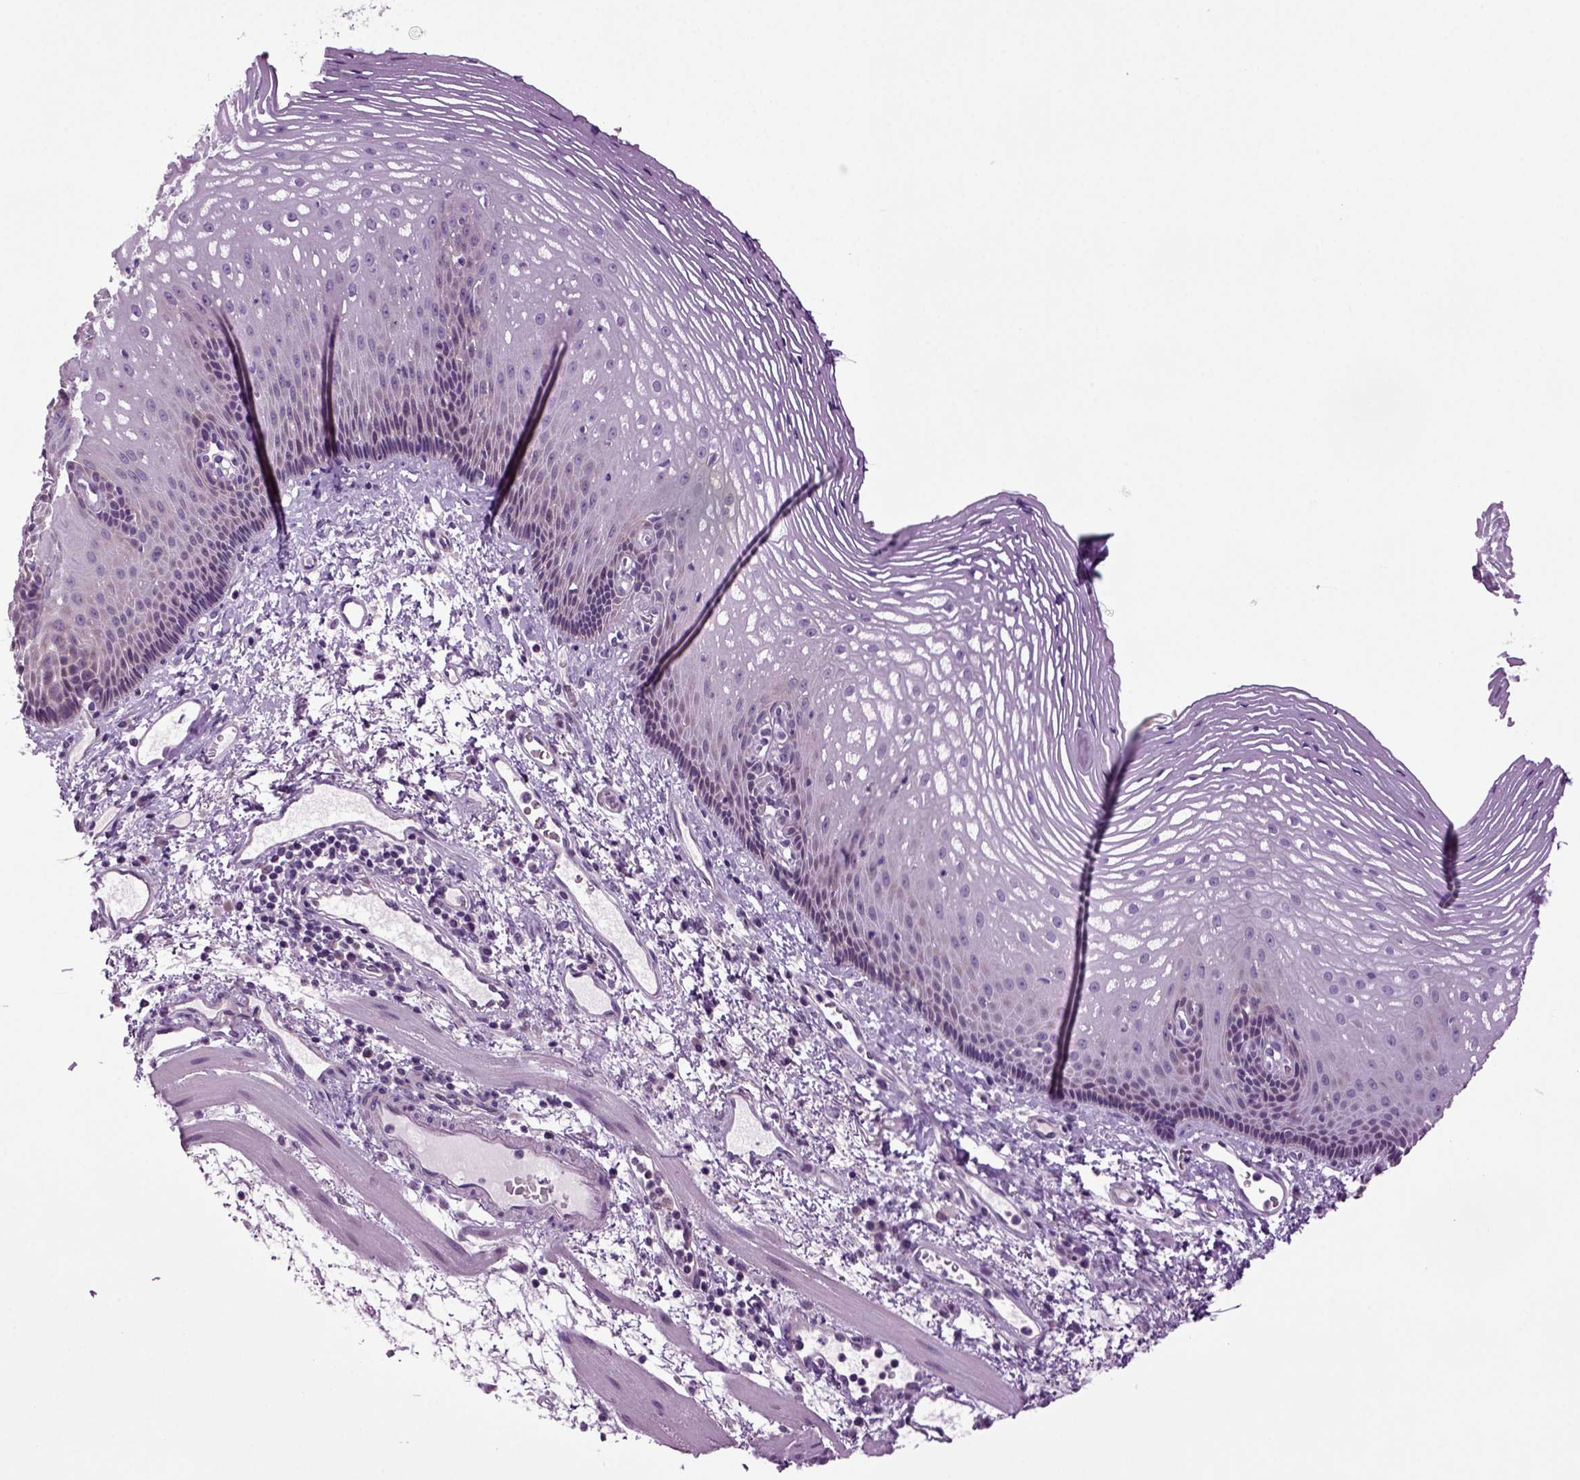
{"staining": {"intensity": "negative", "quantity": "none", "location": "none"}, "tissue": "esophagus", "cell_type": "Squamous epithelial cells", "image_type": "normal", "snomed": [{"axis": "morphology", "description": "Normal tissue, NOS"}, {"axis": "topography", "description": "Esophagus"}], "caption": "The photomicrograph exhibits no staining of squamous epithelial cells in benign esophagus.", "gene": "PLCH2", "patient": {"sex": "male", "age": 76}}